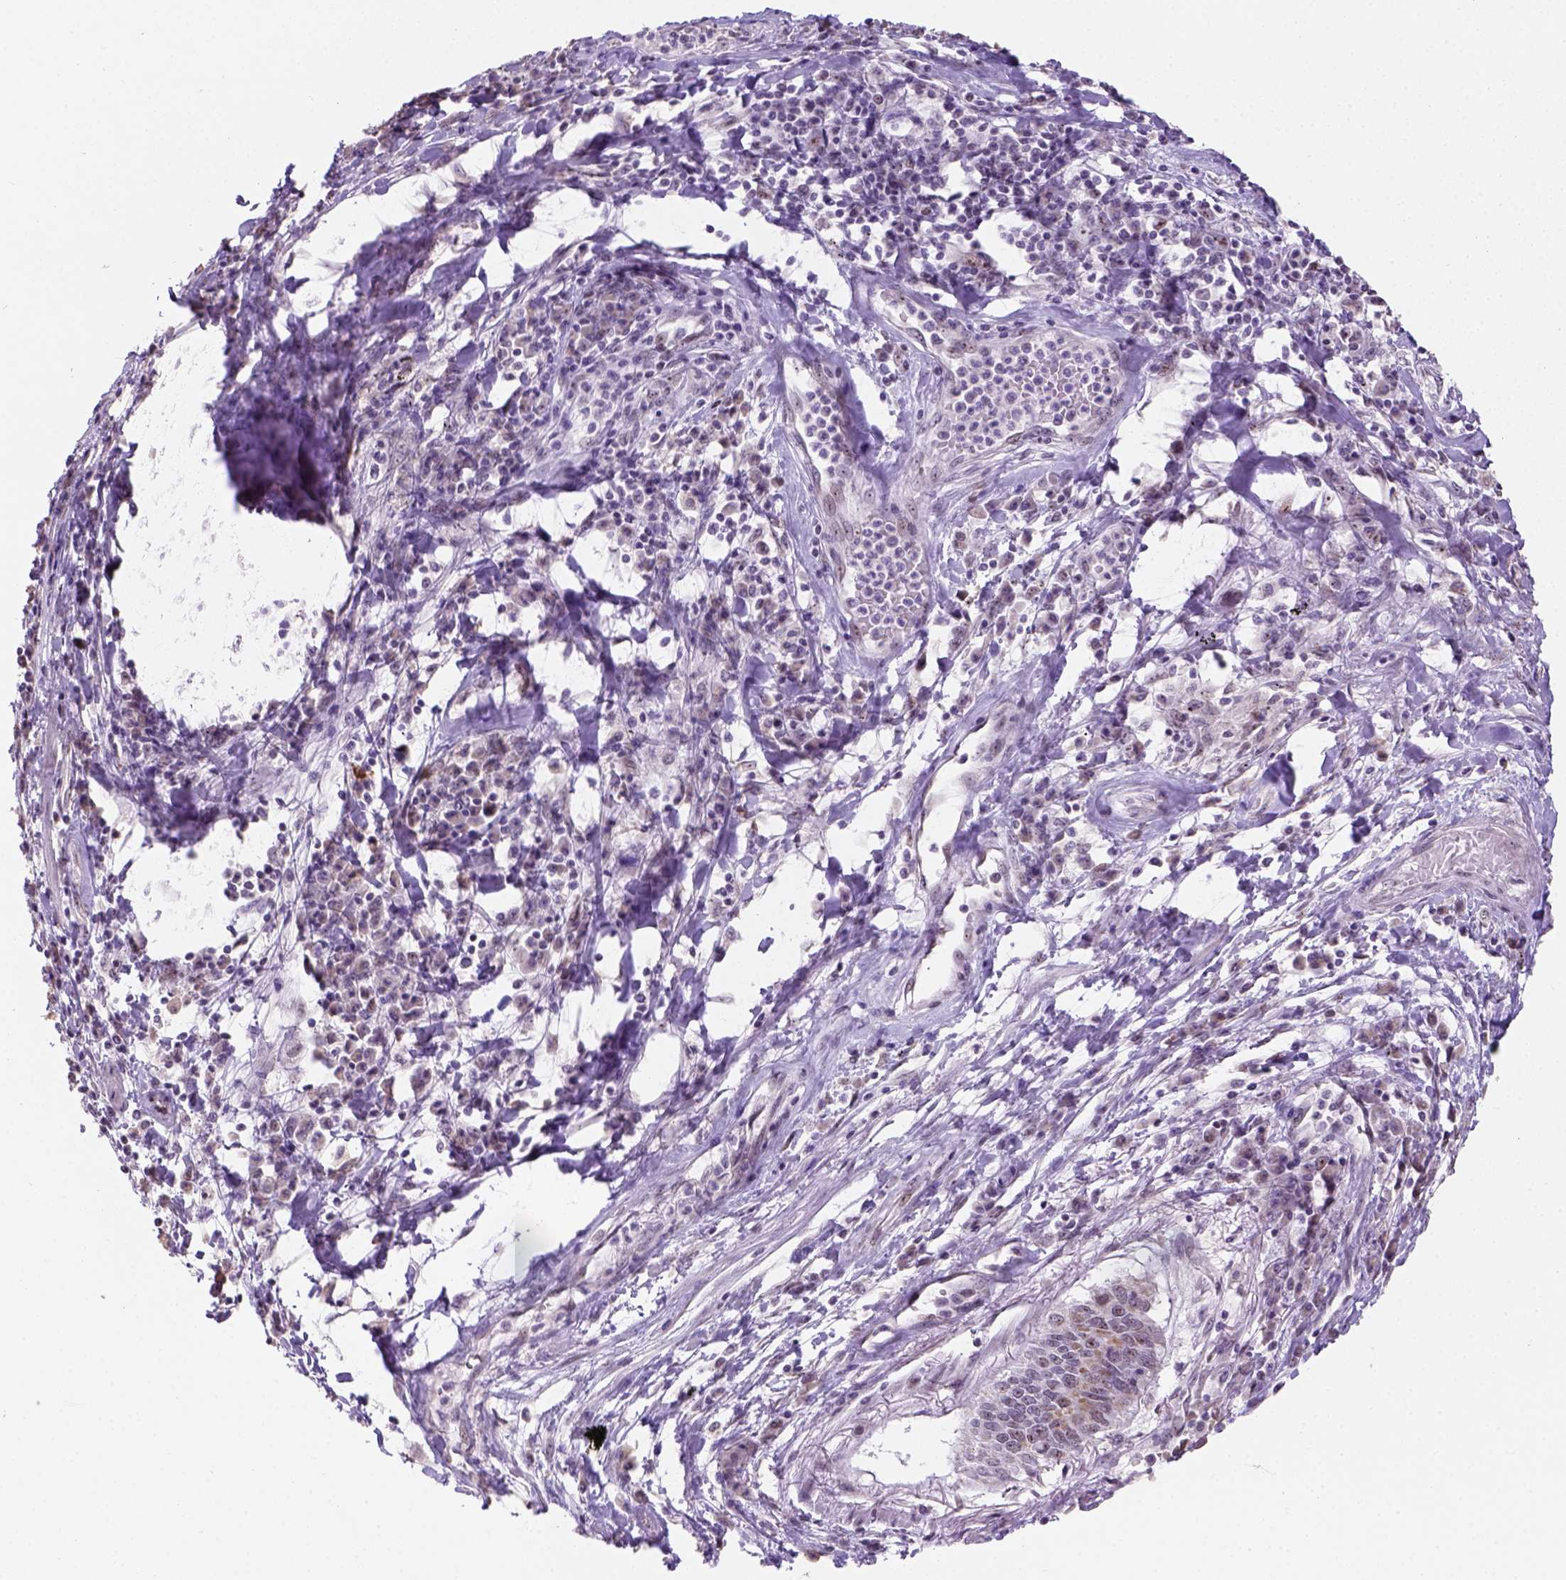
{"staining": {"intensity": "negative", "quantity": "none", "location": "none"}, "tissue": "lung cancer", "cell_type": "Tumor cells", "image_type": "cancer", "snomed": [{"axis": "morphology", "description": "Squamous cell carcinoma, NOS"}, {"axis": "topography", "description": "Lung"}], "caption": "There is no significant expression in tumor cells of squamous cell carcinoma (lung).", "gene": "DDX50", "patient": {"sex": "male", "age": 73}}